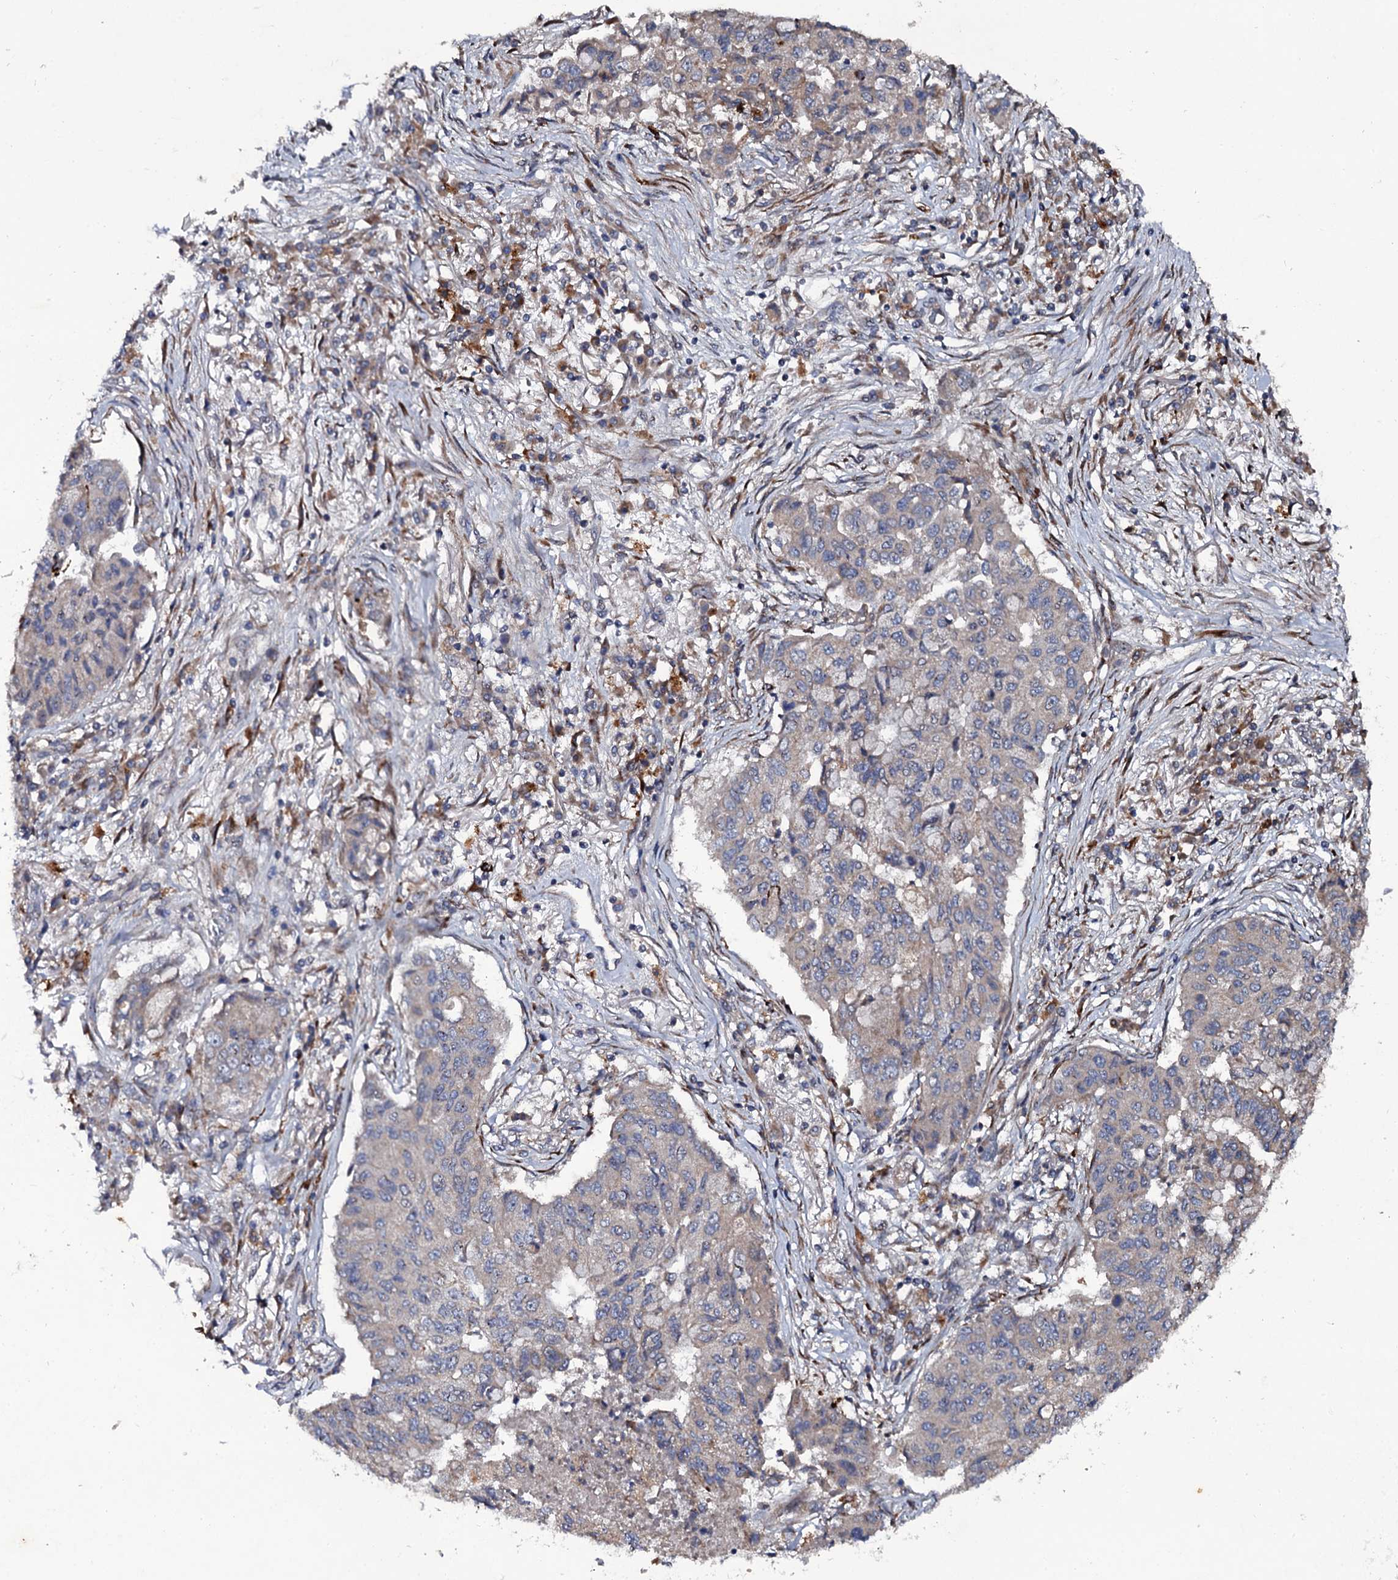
{"staining": {"intensity": "weak", "quantity": "<25%", "location": "cytoplasmic/membranous"}, "tissue": "lung cancer", "cell_type": "Tumor cells", "image_type": "cancer", "snomed": [{"axis": "morphology", "description": "Squamous cell carcinoma, NOS"}, {"axis": "topography", "description": "Lung"}], "caption": "Immunohistochemistry of human lung cancer reveals no expression in tumor cells.", "gene": "LRRC28", "patient": {"sex": "male", "age": 74}}